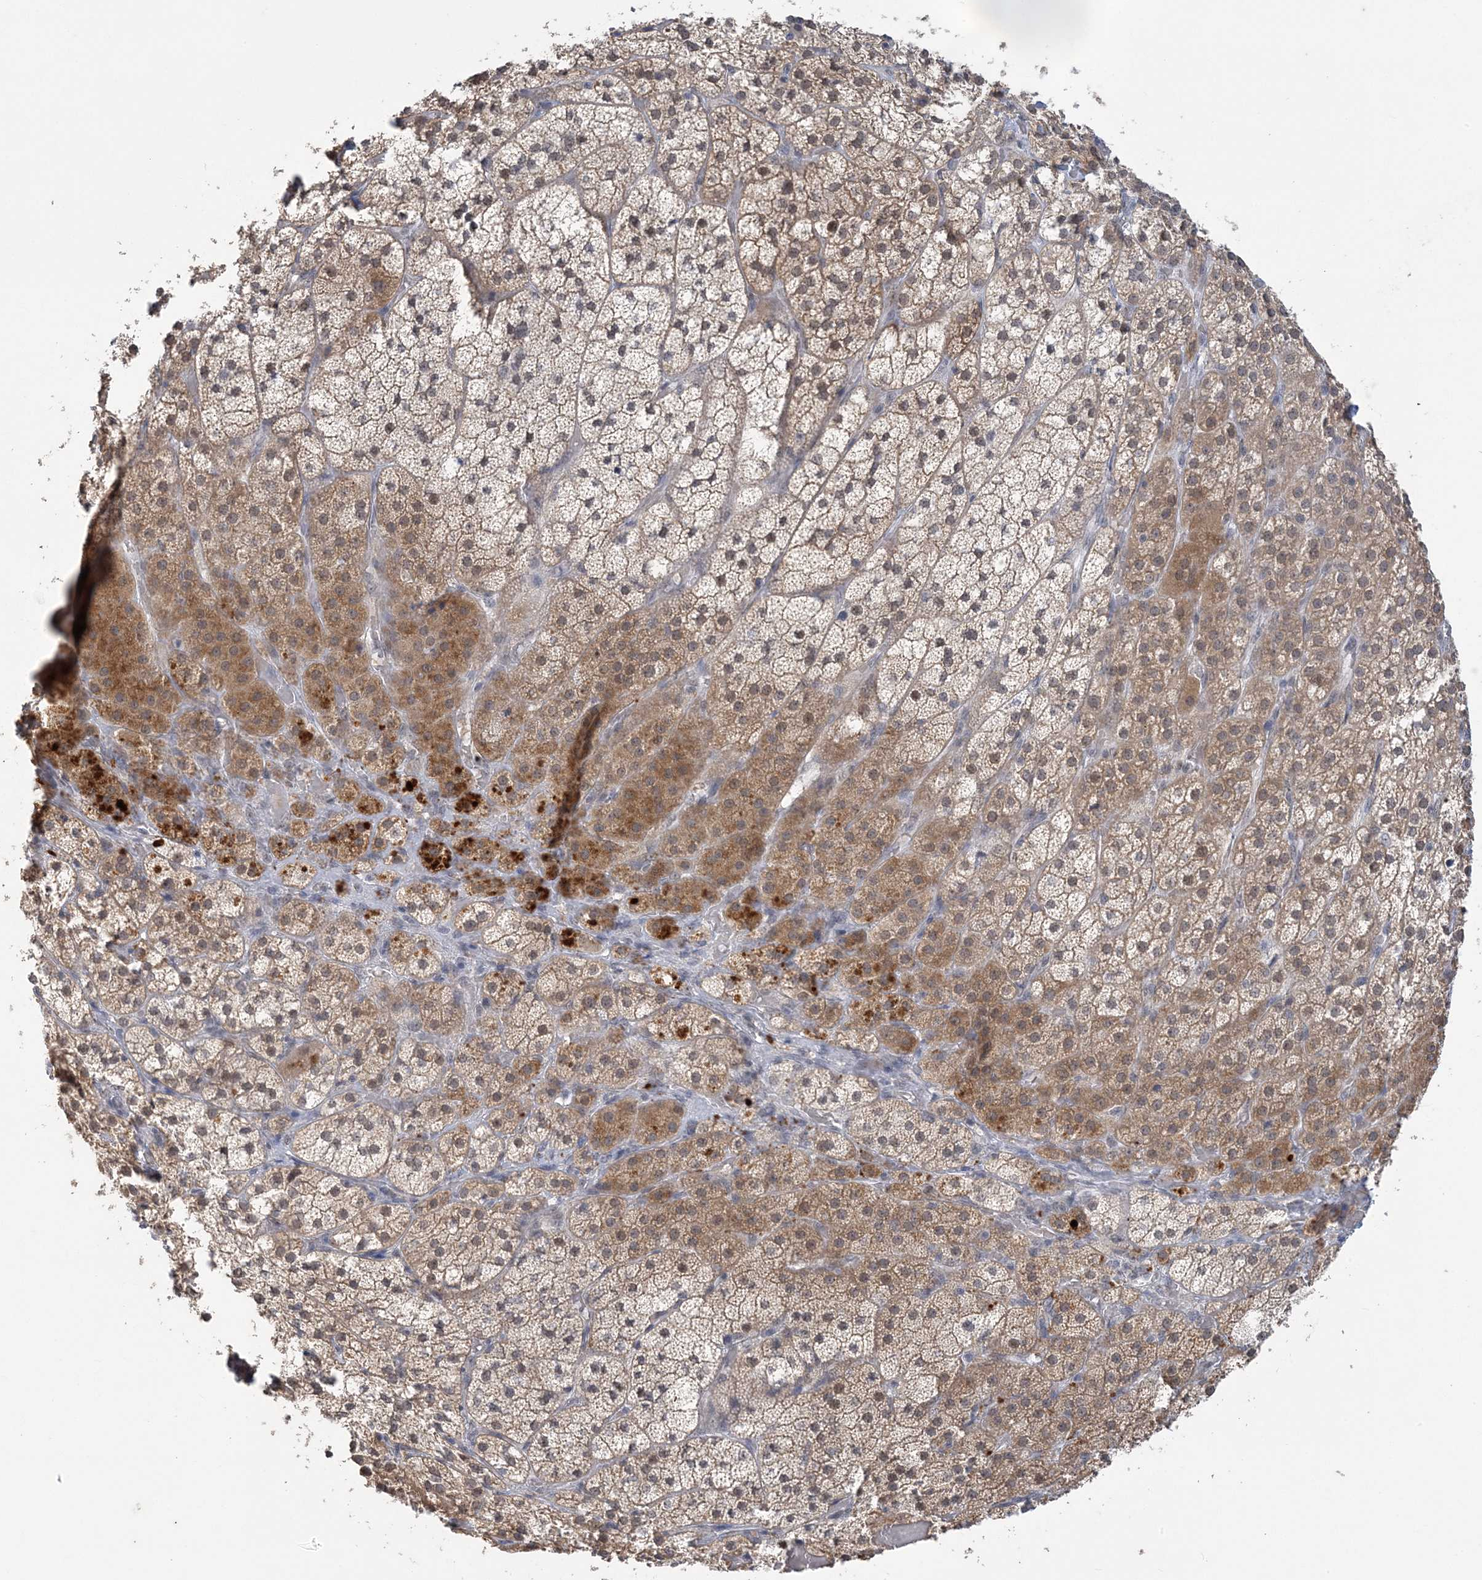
{"staining": {"intensity": "moderate", "quantity": ">75%", "location": "cytoplasmic/membranous,nuclear"}, "tissue": "adrenal gland", "cell_type": "Glandular cells", "image_type": "normal", "snomed": [{"axis": "morphology", "description": "Normal tissue, NOS"}, {"axis": "topography", "description": "Adrenal gland"}], "caption": "Adrenal gland was stained to show a protein in brown. There is medium levels of moderate cytoplasmic/membranous,nuclear expression in about >75% of glandular cells. The staining was performed using DAB (3,3'-diaminobenzidine), with brown indicating positive protein expression. Nuclei are stained blue with hematoxylin.", "gene": "ZBTB7A", "patient": {"sex": "male", "age": 57}}